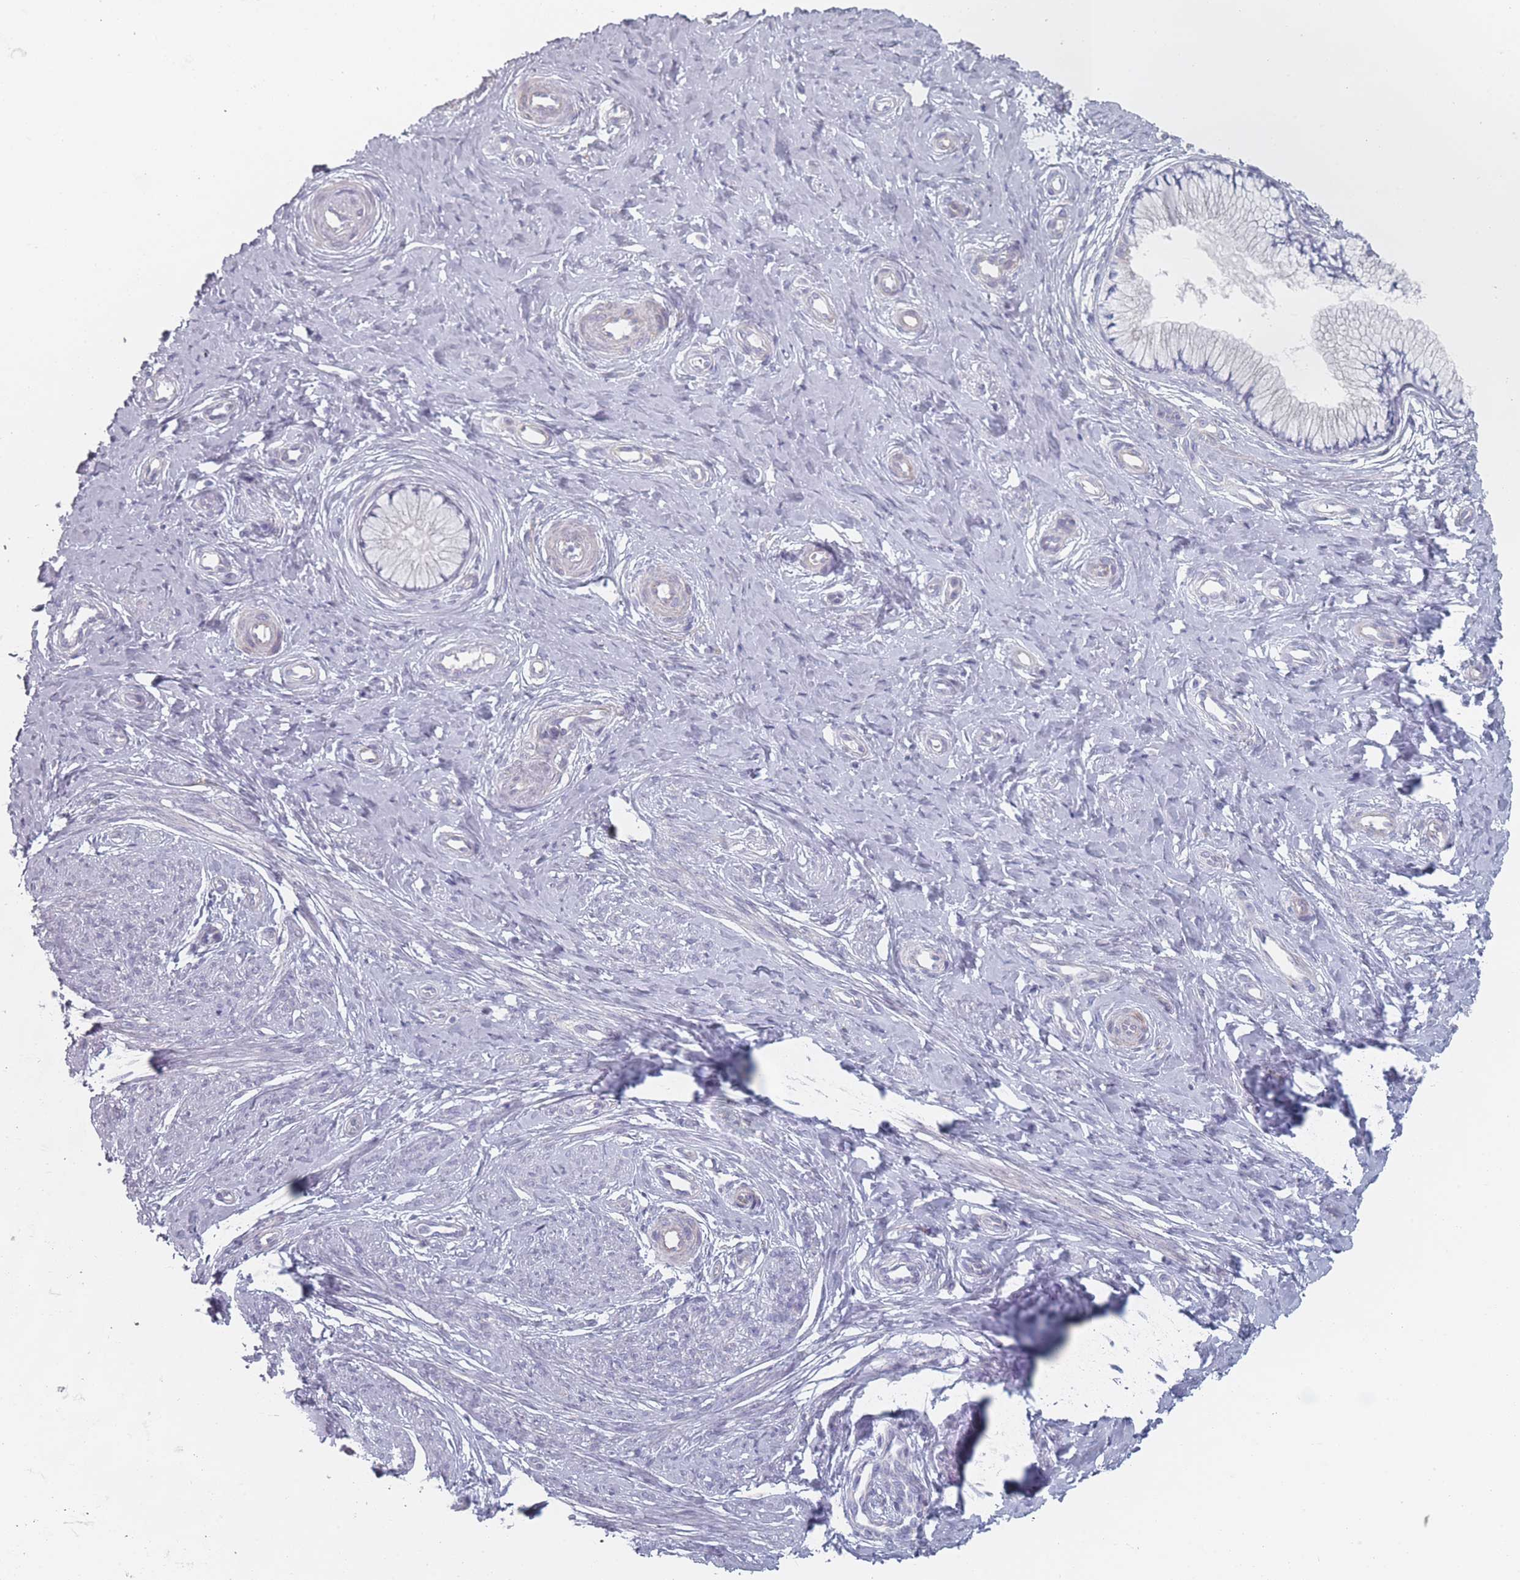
{"staining": {"intensity": "weak", "quantity": "25%-75%", "location": "cytoplasmic/membranous"}, "tissue": "cervix", "cell_type": "Glandular cells", "image_type": "normal", "snomed": [{"axis": "morphology", "description": "Normal tissue, NOS"}, {"axis": "topography", "description": "Cervix"}], "caption": "Brown immunohistochemical staining in benign cervix displays weak cytoplasmic/membranous positivity in approximately 25%-75% of glandular cells. (DAB (3,3'-diaminobenzidine) IHC, brown staining for protein, blue staining for nuclei).", "gene": "RNF4", "patient": {"sex": "female", "age": 36}}